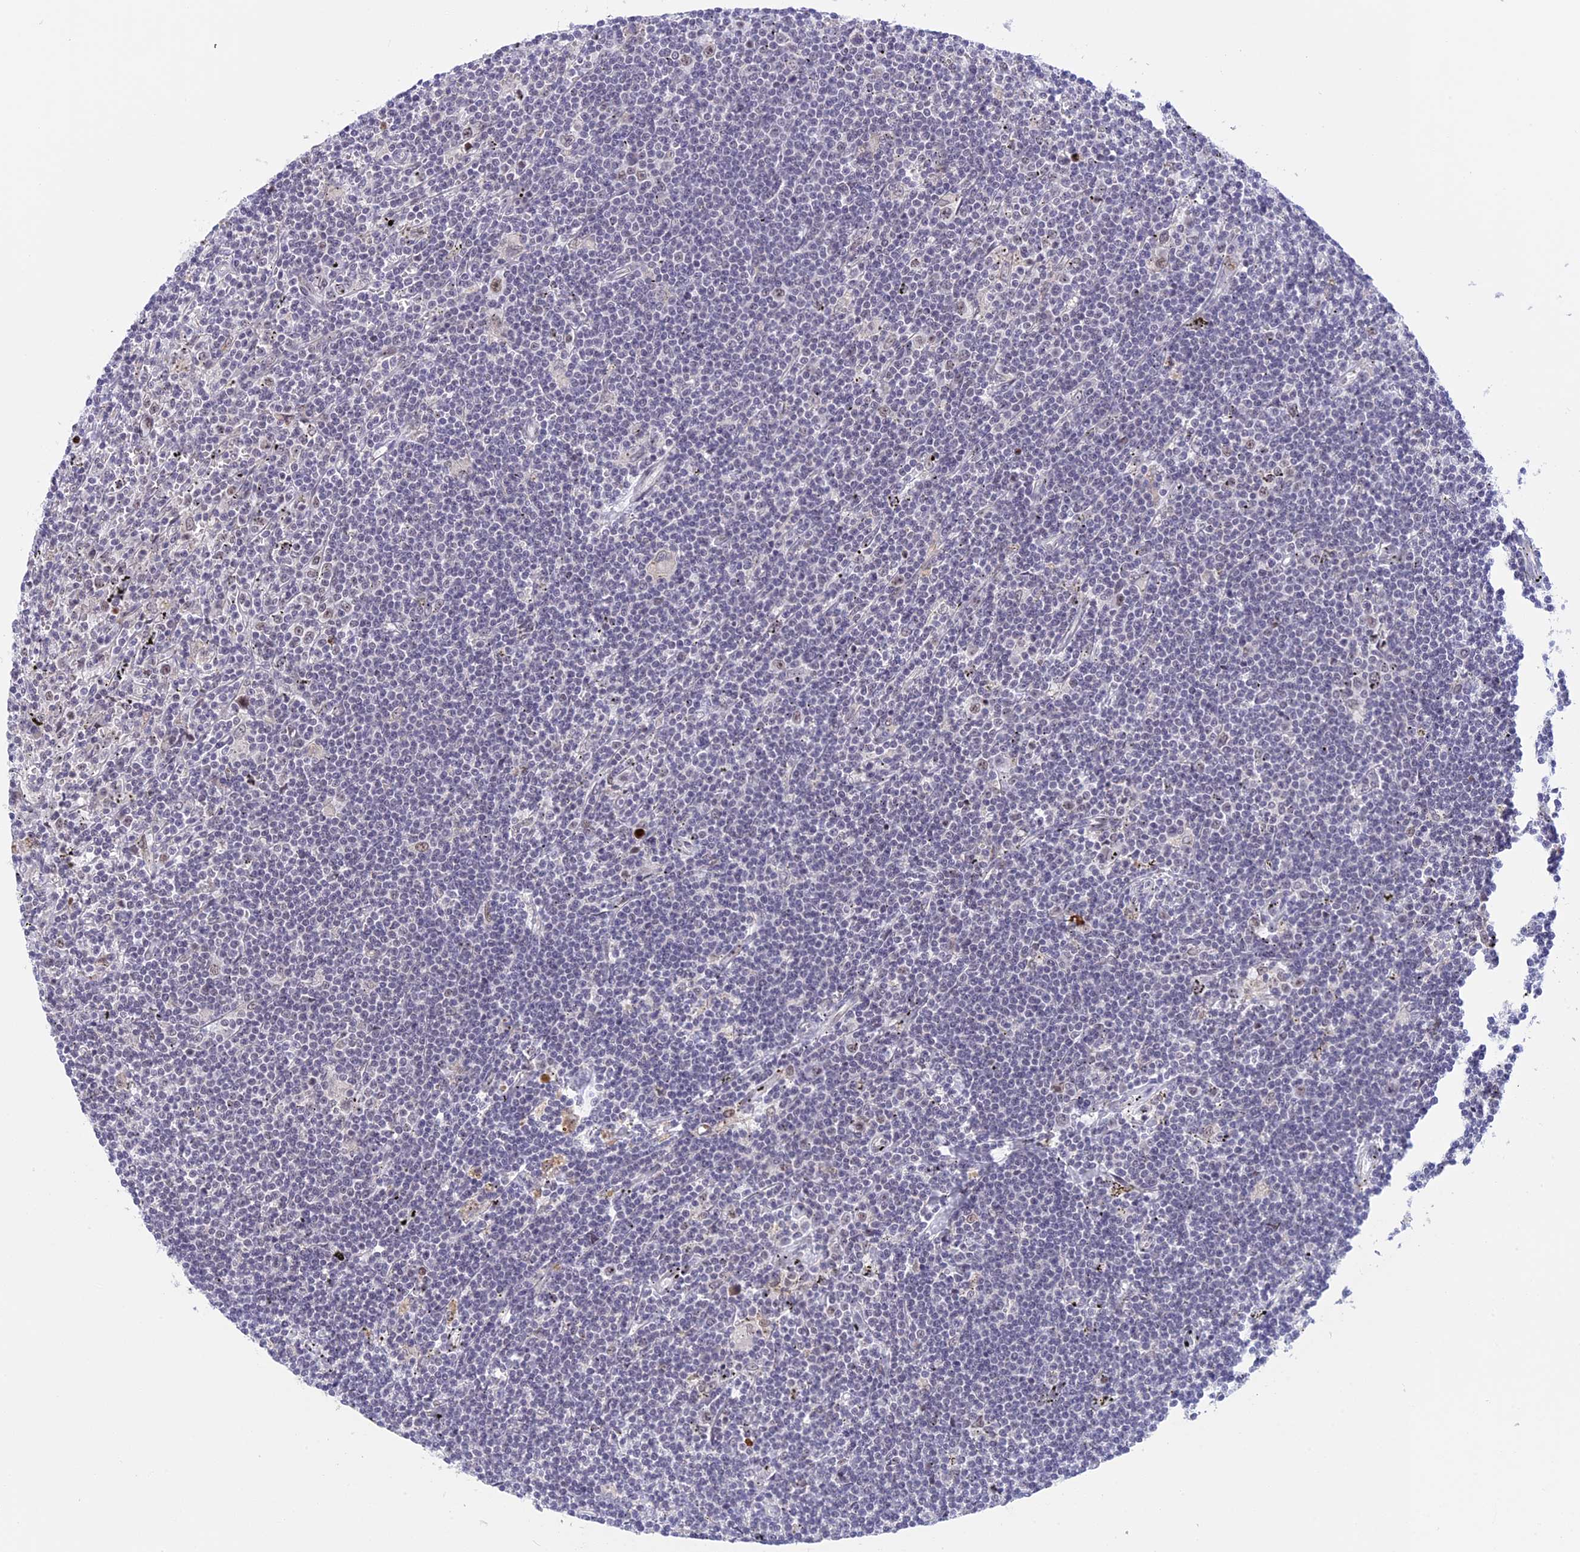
{"staining": {"intensity": "negative", "quantity": "none", "location": "none"}, "tissue": "lymphoma", "cell_type": "Tumor cells", "image_type": "cancer", "snomed": [{"axis": "morphology", "description": "Malignant lymphoma, non-Hodgkin's type, Low grade"}, {"axis": "topography", "description": "Spleen"}], "caption": "DAB immunohistochemical staining of lymphoma reveals no significant expression in tumor cells.", "gene": "POLR2C", "patient": {"sex": "male", "age": 76}}